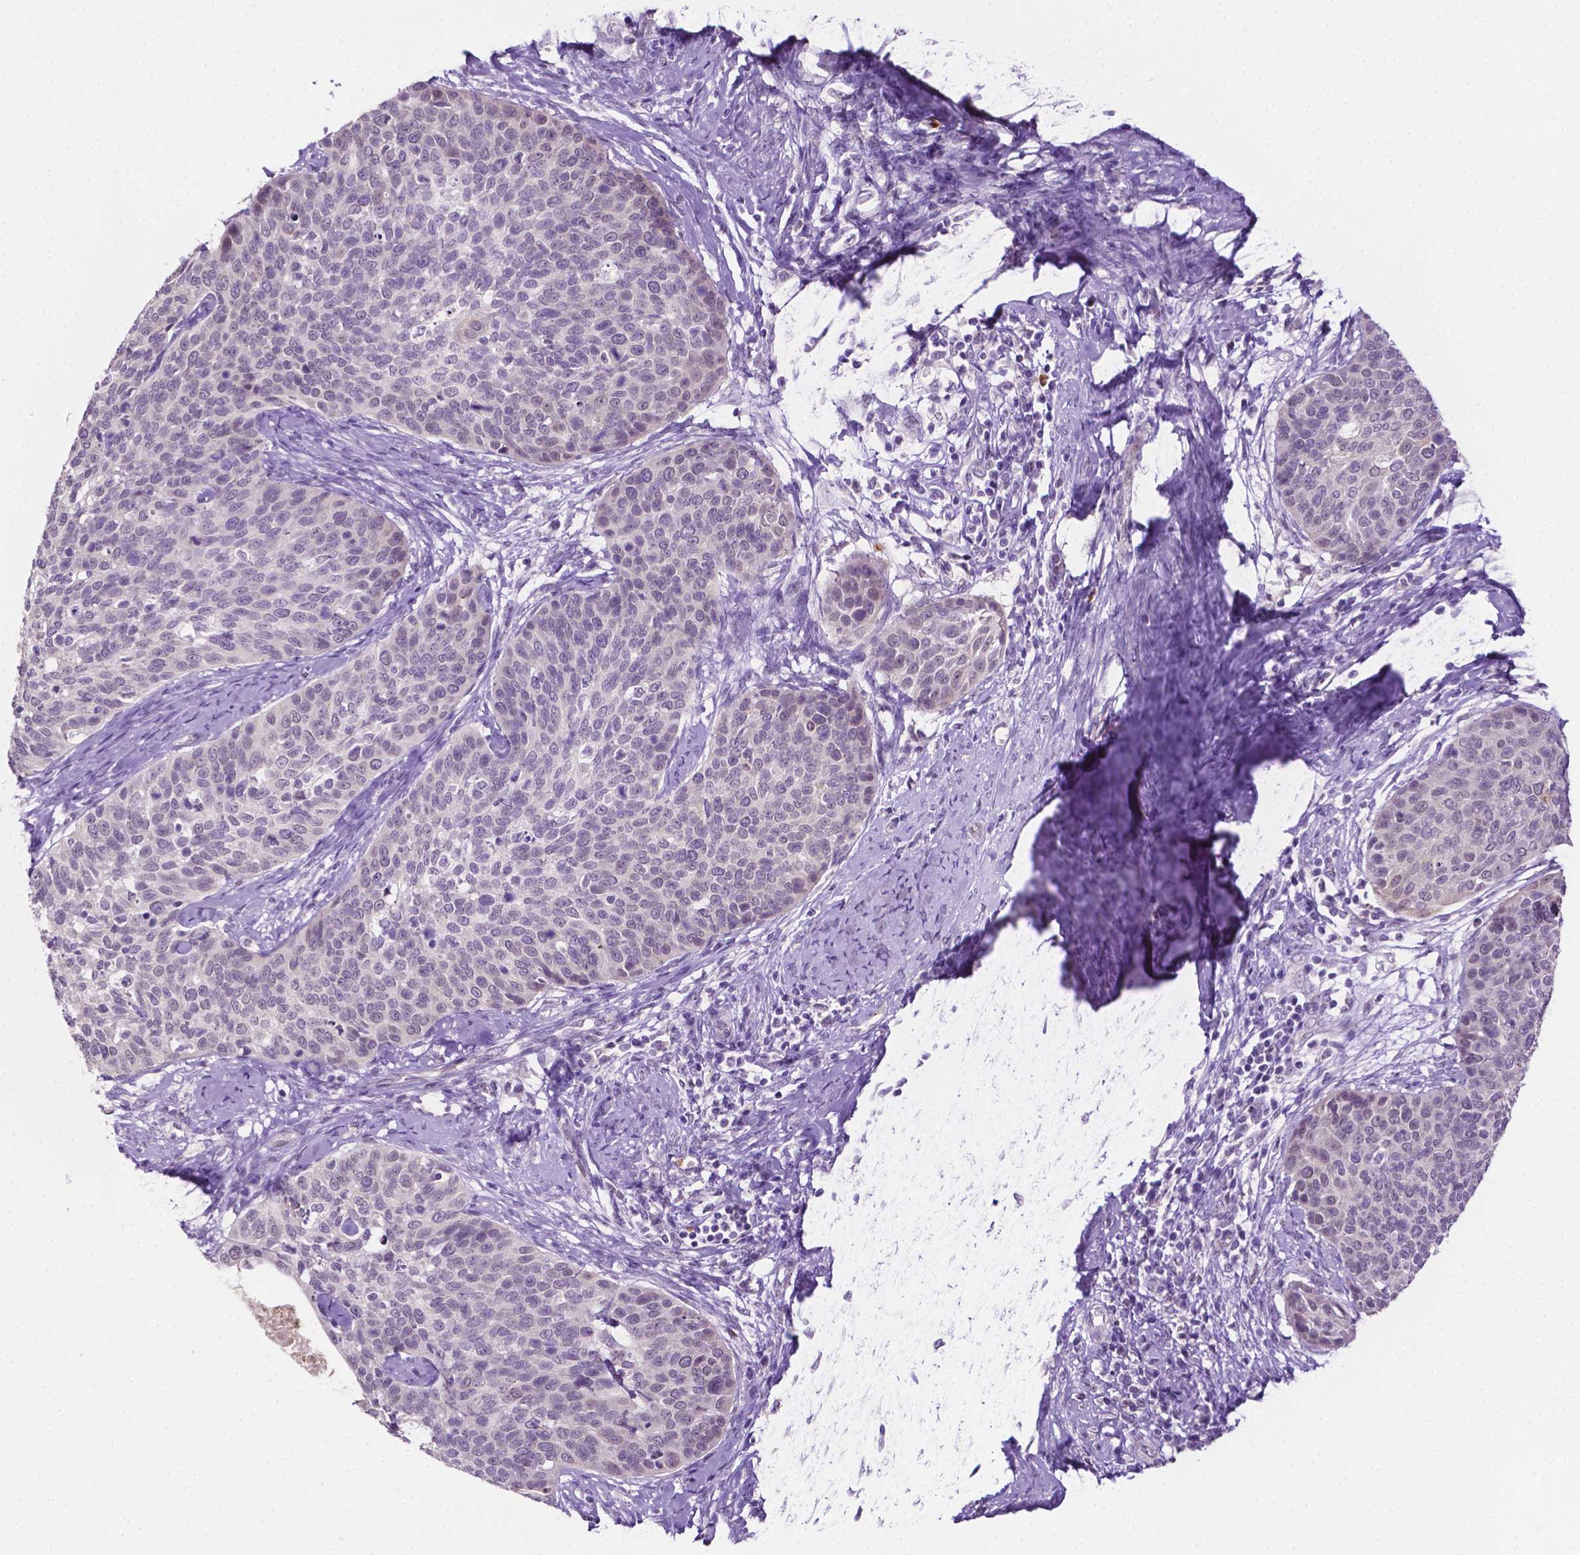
{"staining": {"intensity": "negative", "quantity": "none", "location": "none"}, "tissue": "cervical cancer", "cell_type": "Tumor cells", "image_type": "cancer", "snomed": [{"axis": "morphology", "description": "Squamous cell carcinoma, NOS"}, {"axis": "topography", "description": "Cervix"}], "caption": "IHC image of neoplastic tissue: human squamous cell carcinoma (cervical) stained with DAB shows no significant protein positivity in tumor cells.", "gene": "MMP27", "patient": {"sex": "female", "age": 69}}